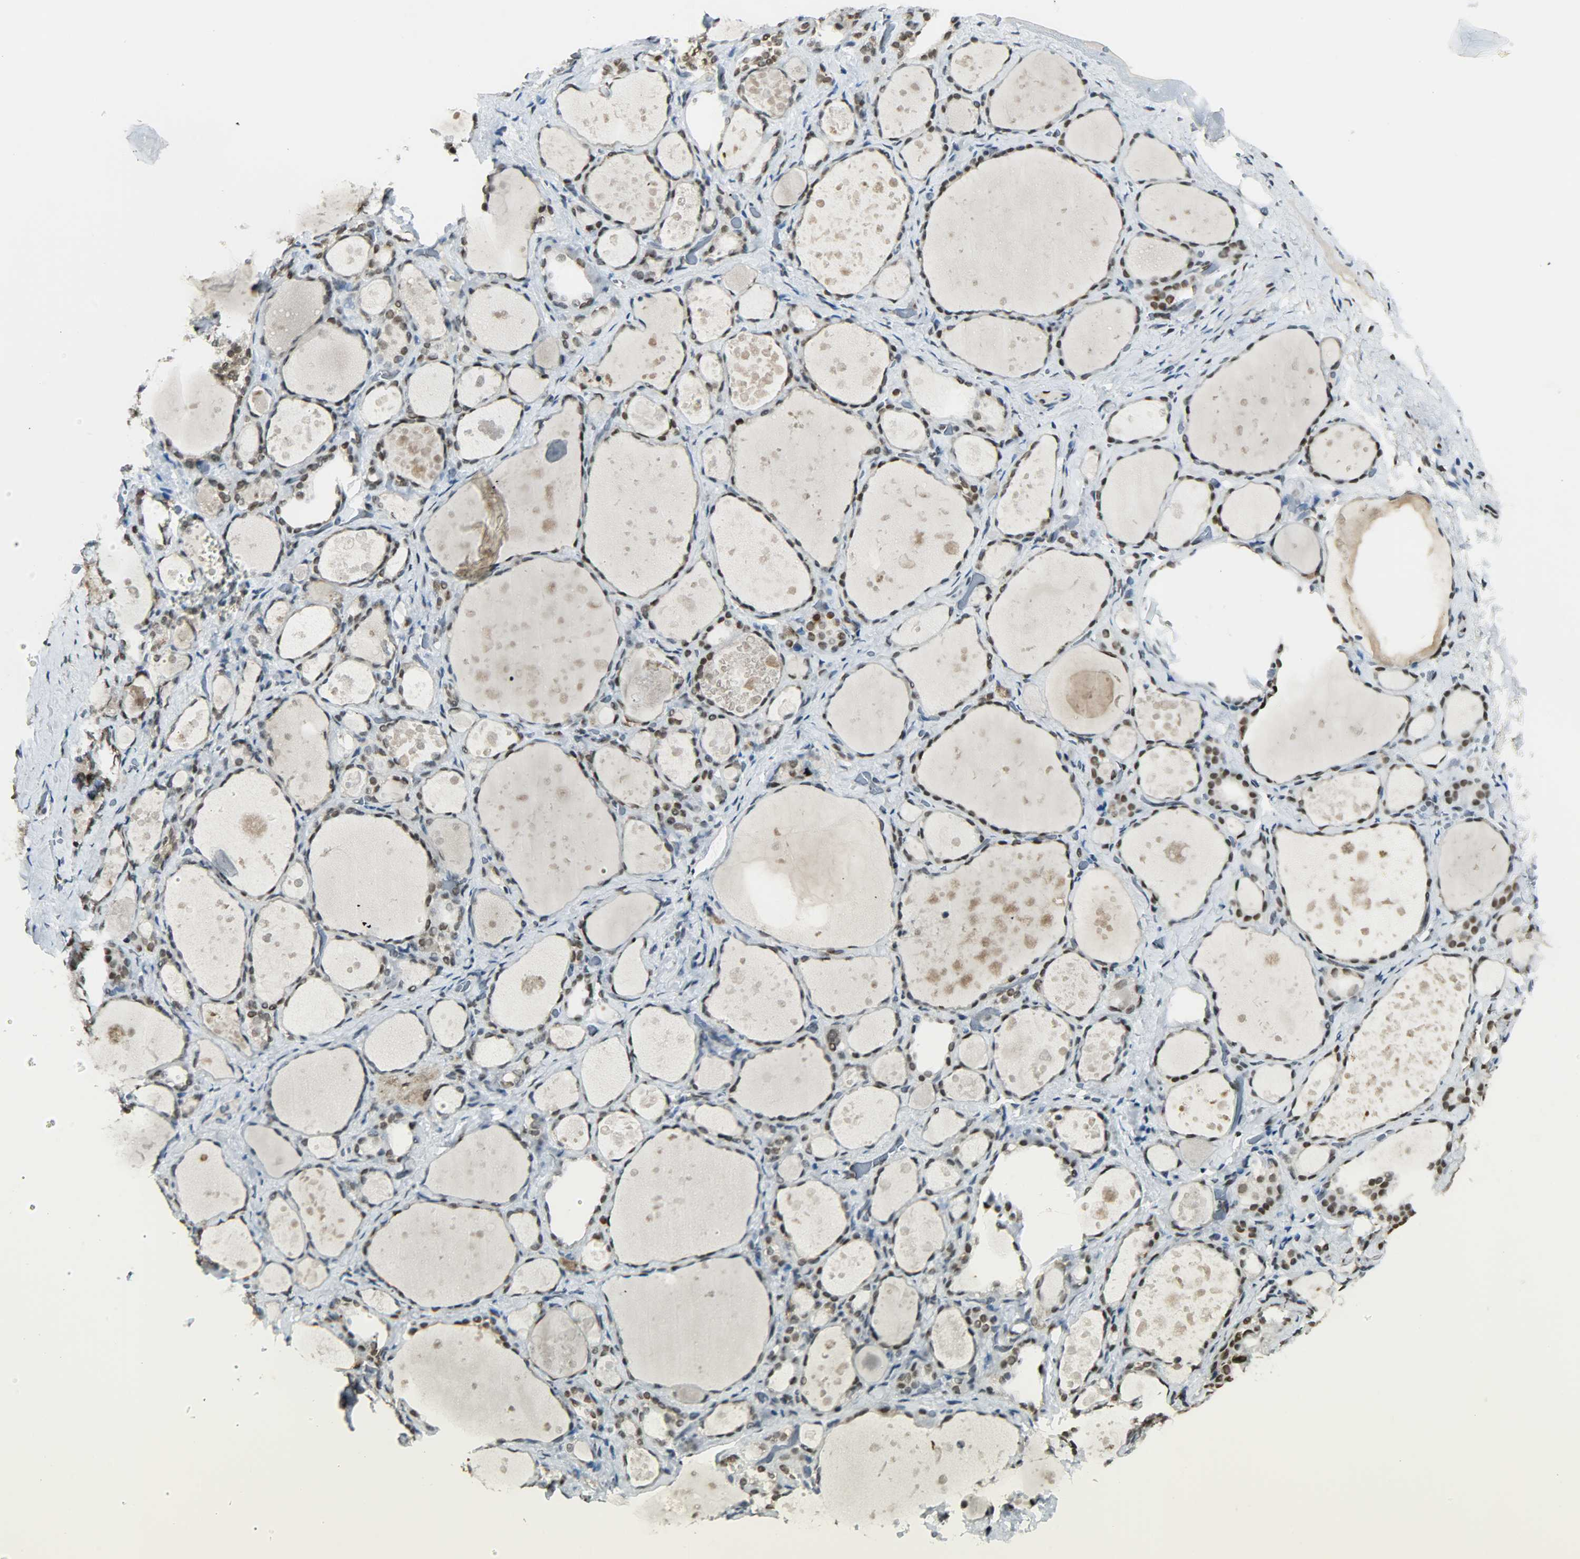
{"staining": {"intensity": "moderate", "quantity": ">75%", "location": "nuclear"}, "tissue": "thyroid gland", "cell_type": "Glandular cells", "image_type": "normal", "snomed": [{"axis": "morphology", "description": "Normal tissue, NOS"}, {"axis": "topography", "description": "Thyroid gland"}], "caption": "This is an image of immunohistochemistry staining of unremarkable thyroid gland, which shows moderate staining in the nuclear of glandular cells.", "gene": "MYEF2", "patient": {"sex": "female", "age": 75}}